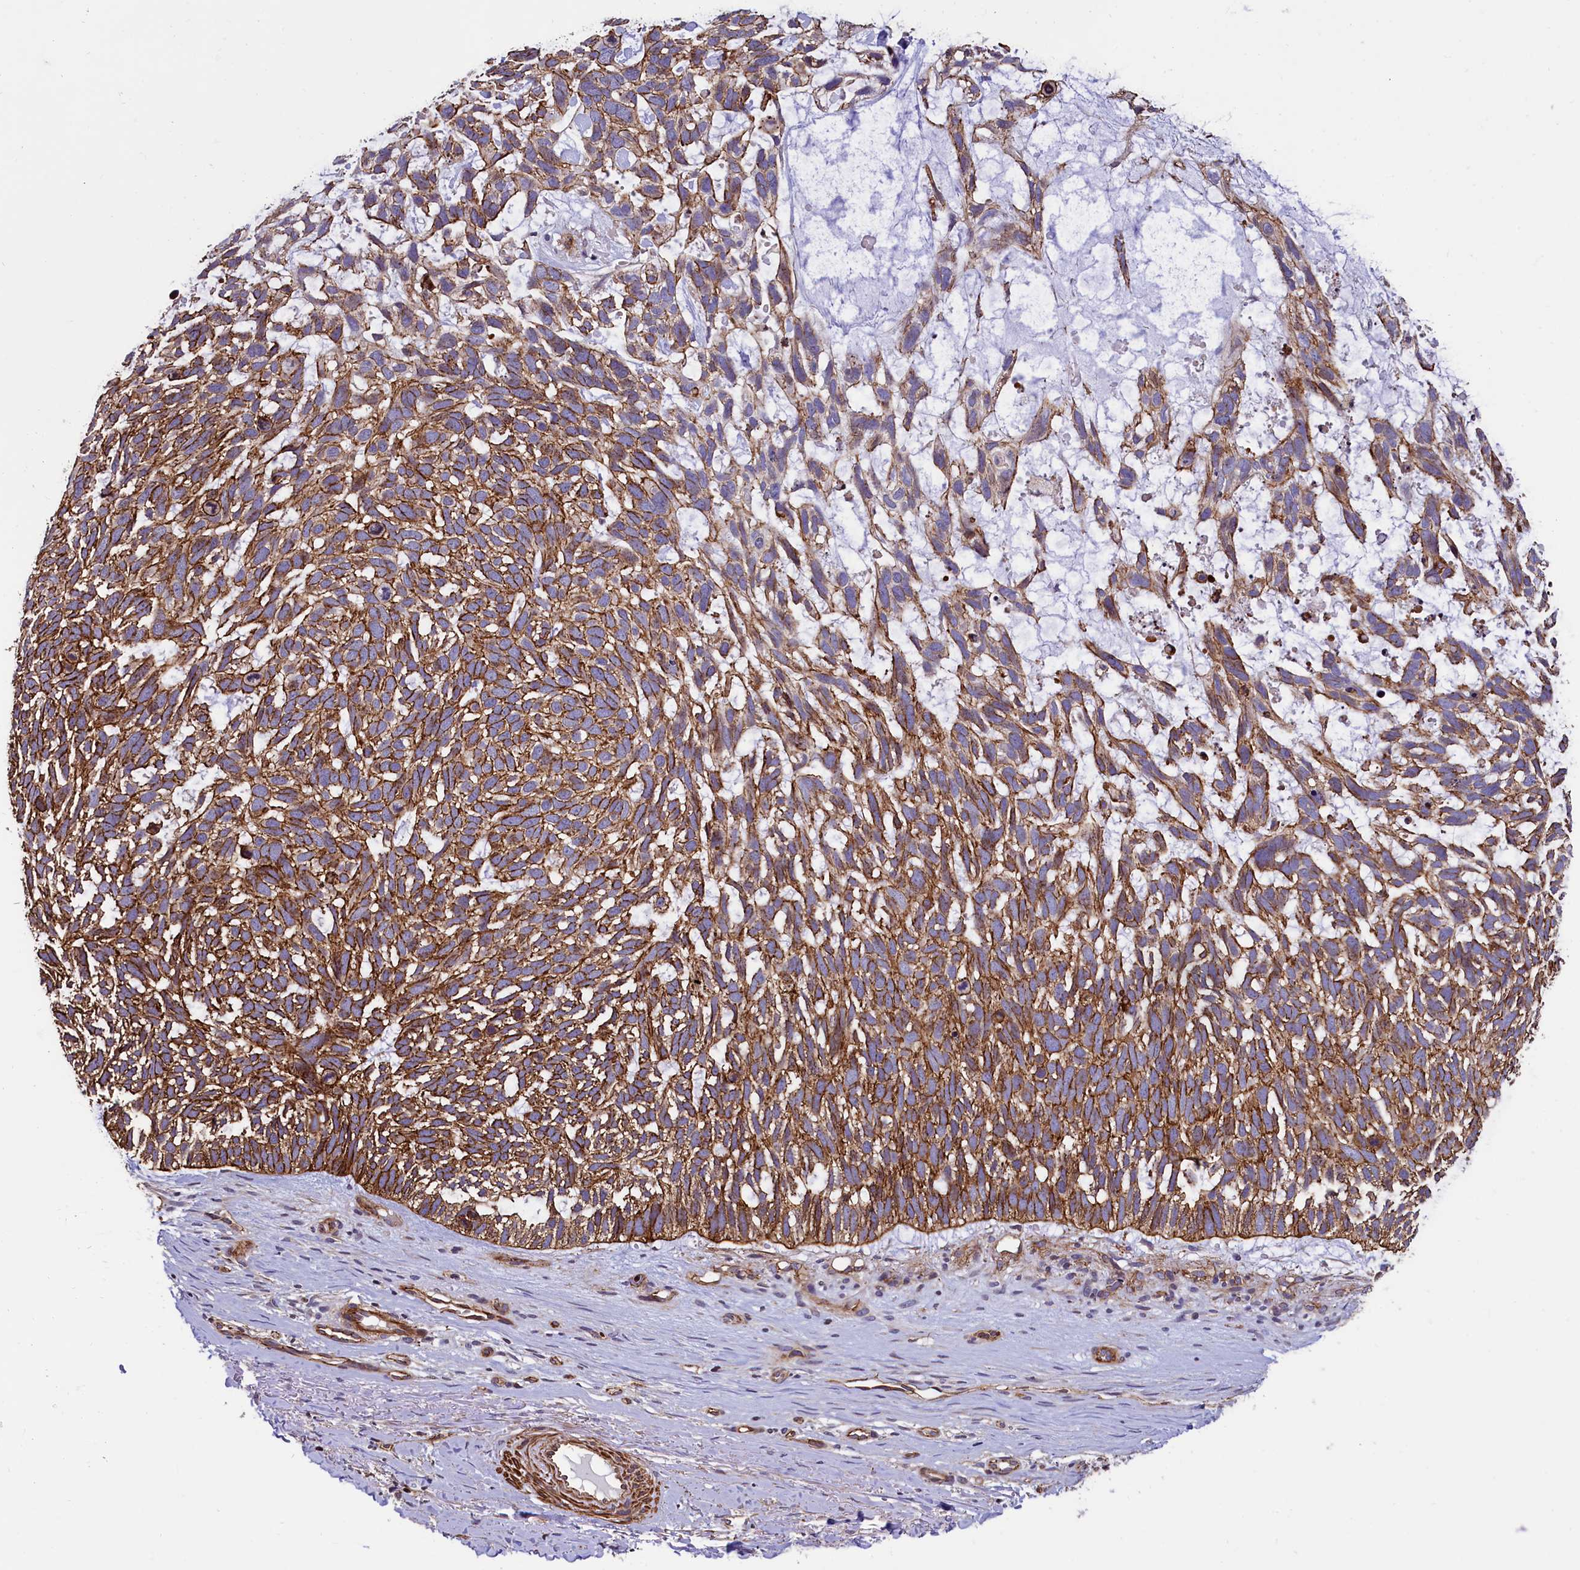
{"staining": {"intensity": "strong", "quantity": ">75%", "location": "cytoplasmic/membranous"}, "tissue": "skin cancer", "cell_type": "Tumor cells", "image_type": "cancer", "snomed": [{"axis": "morphology", "description": "Basal cell carcinoma"}, {"axis": "topography", "description": "Skin"}], "caption": "Skin cancer (basal cell carcinoma) was stained to show a protein in brown. There is high levels of strong cytoplasmic/membranous staining in approximately >75% of tumor cells.", "gene": "ZNF2", "patient": {"sex": "male", "age": 88}}